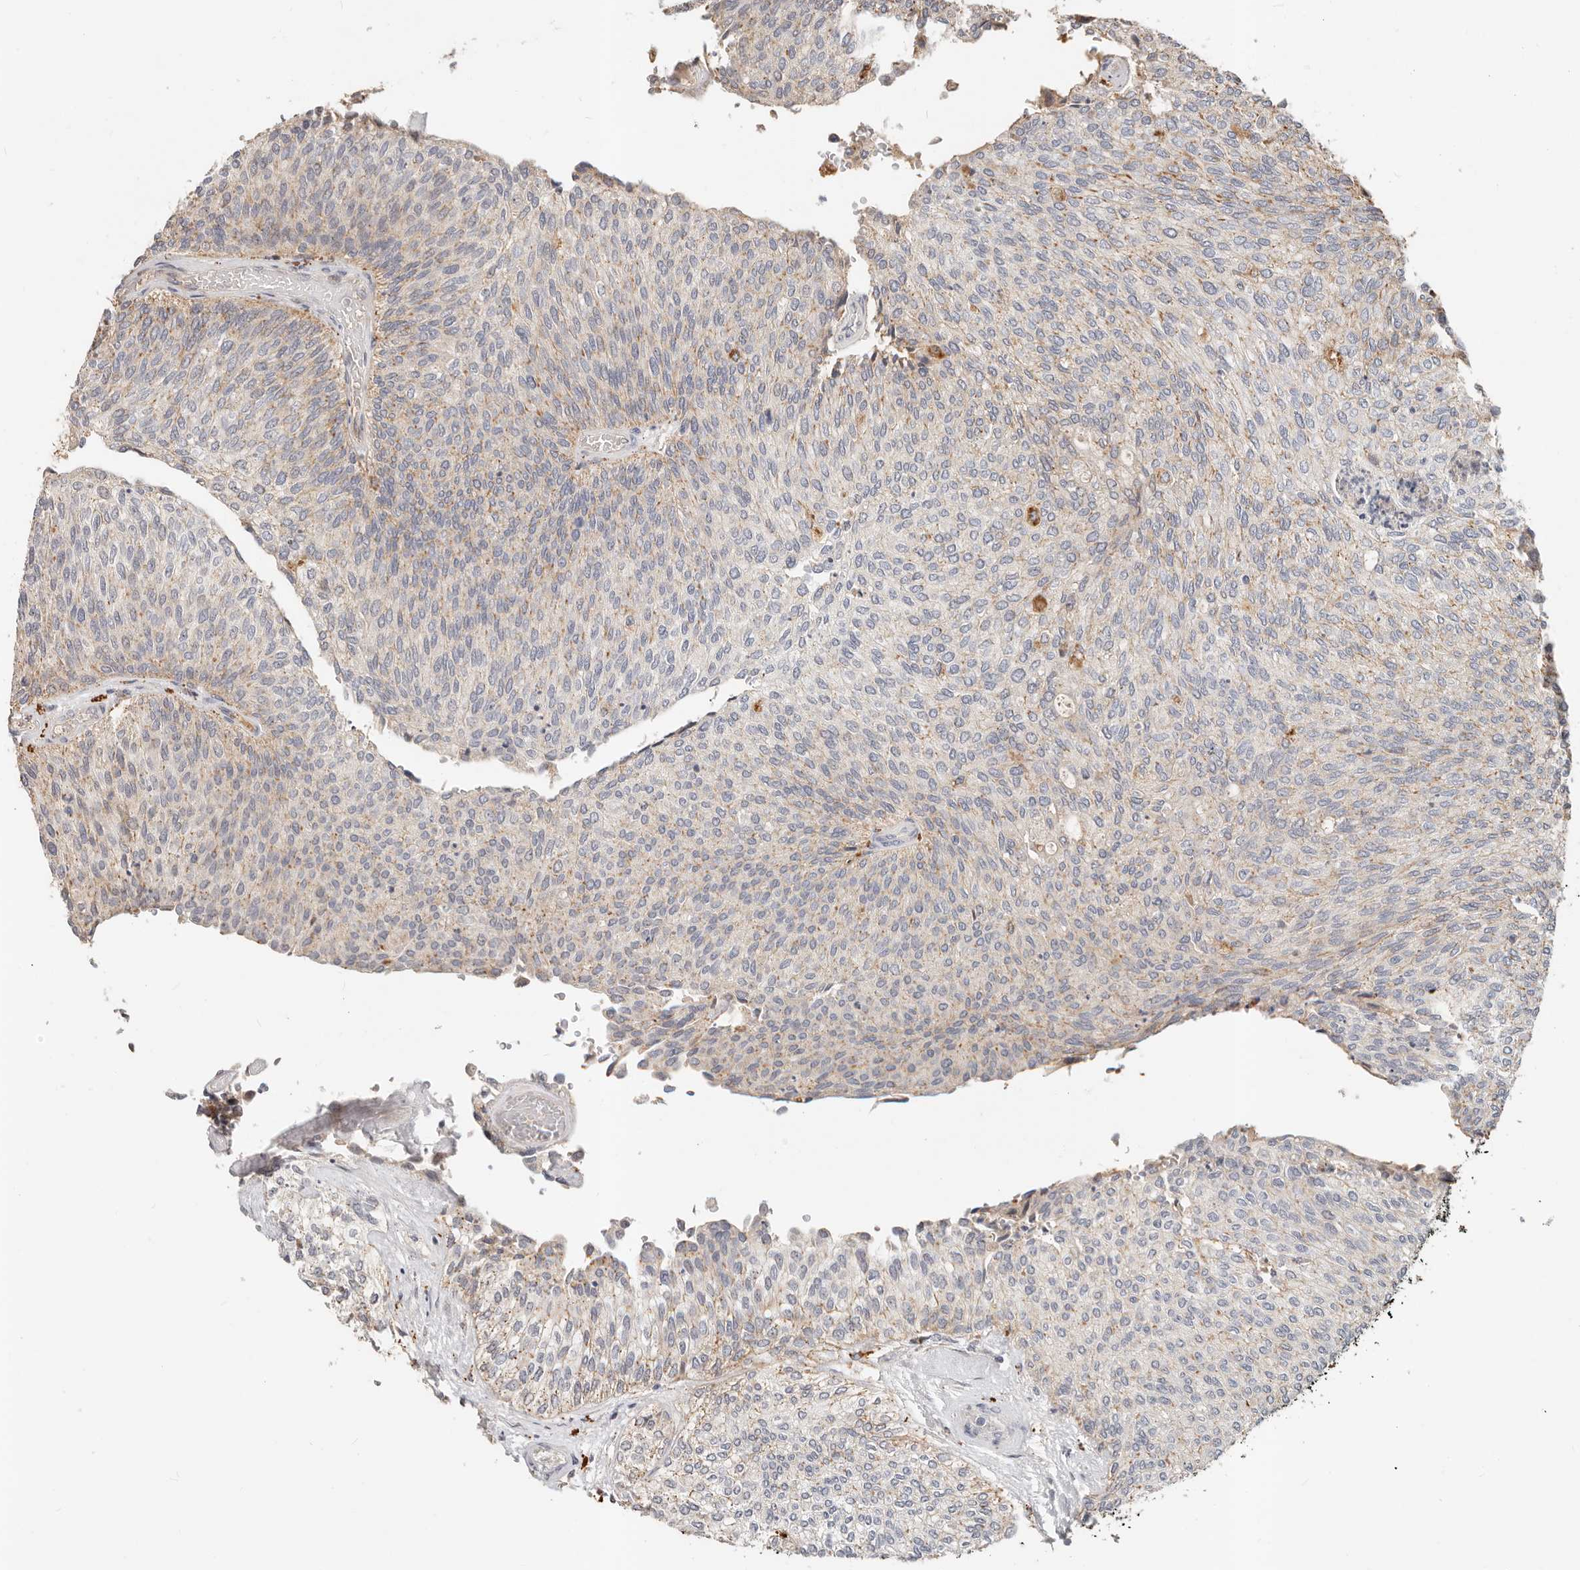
{"staining": {"intensity": "weak", "quantity": "25%-75%", "location": "cytoplasmic/membranous"}, "tissue": "urothelial cancer", "cell_type": "Tumor cells", "image_type": "cancer", "snomed": [{"axis": "morphology", "description": "Urothelial carcinoma, Low grade"}, {"axis": "topography", "description": "Urinary bladder"}], "caption": "Immunohistochemistry of human urothelial cancer shows low levels of weak cytoplasmic/membranous expression in approximately 25%-75% of tumor cells.", "gene": "ZRANB1", "patient": {"sex": "female", "age": 79}}